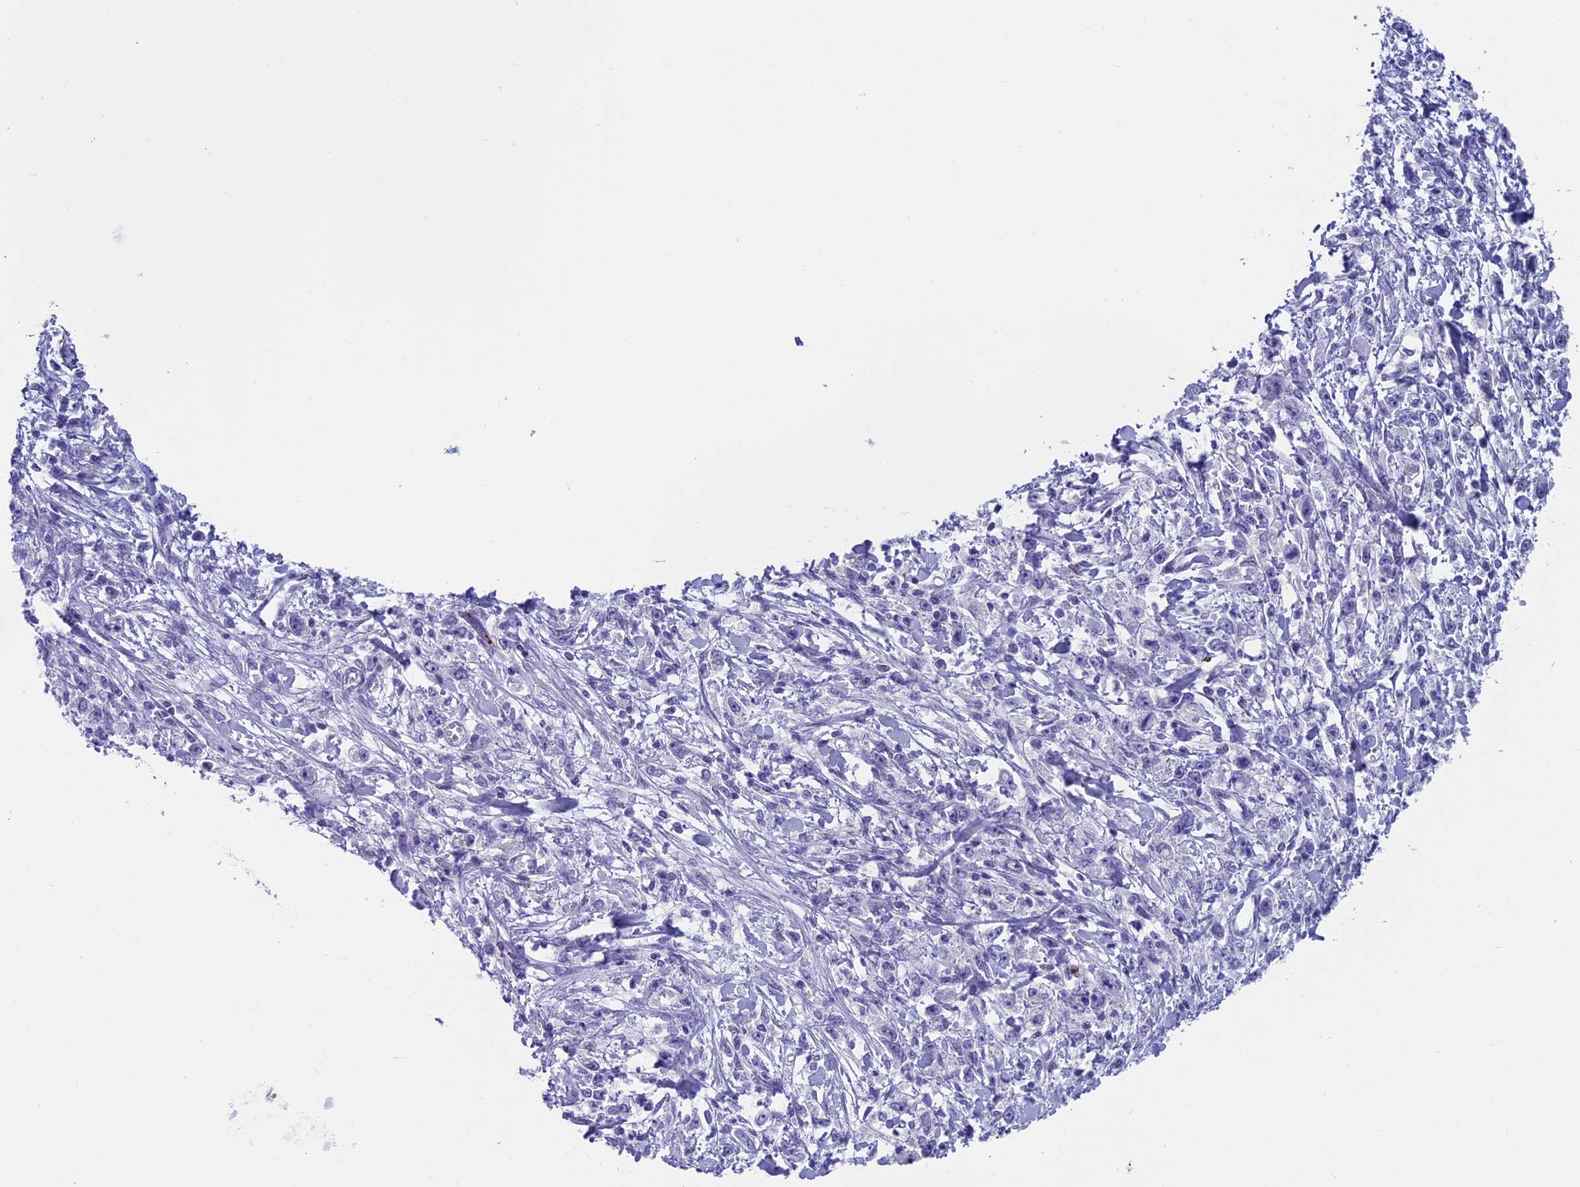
{"staining": {"intensity": "negative", "quantity": "none", "location": "none"}, "tissue": "stomach cancer", "cell_type": "Tumor cells", "image_type": "cancer", "snomed": [{"axis": "morphology", "description": "Adenocarcinoma, NOS"}, {"axis": "topography", "description": "Stomach"}], "caption": "Human adenocarcinoma (stomach) stained for a protein using immunohistochemistry (IHC) displays no positivity in tumor cells.", "gene": "AIFM2", "patient": {"sex": "female", "age": 59}}